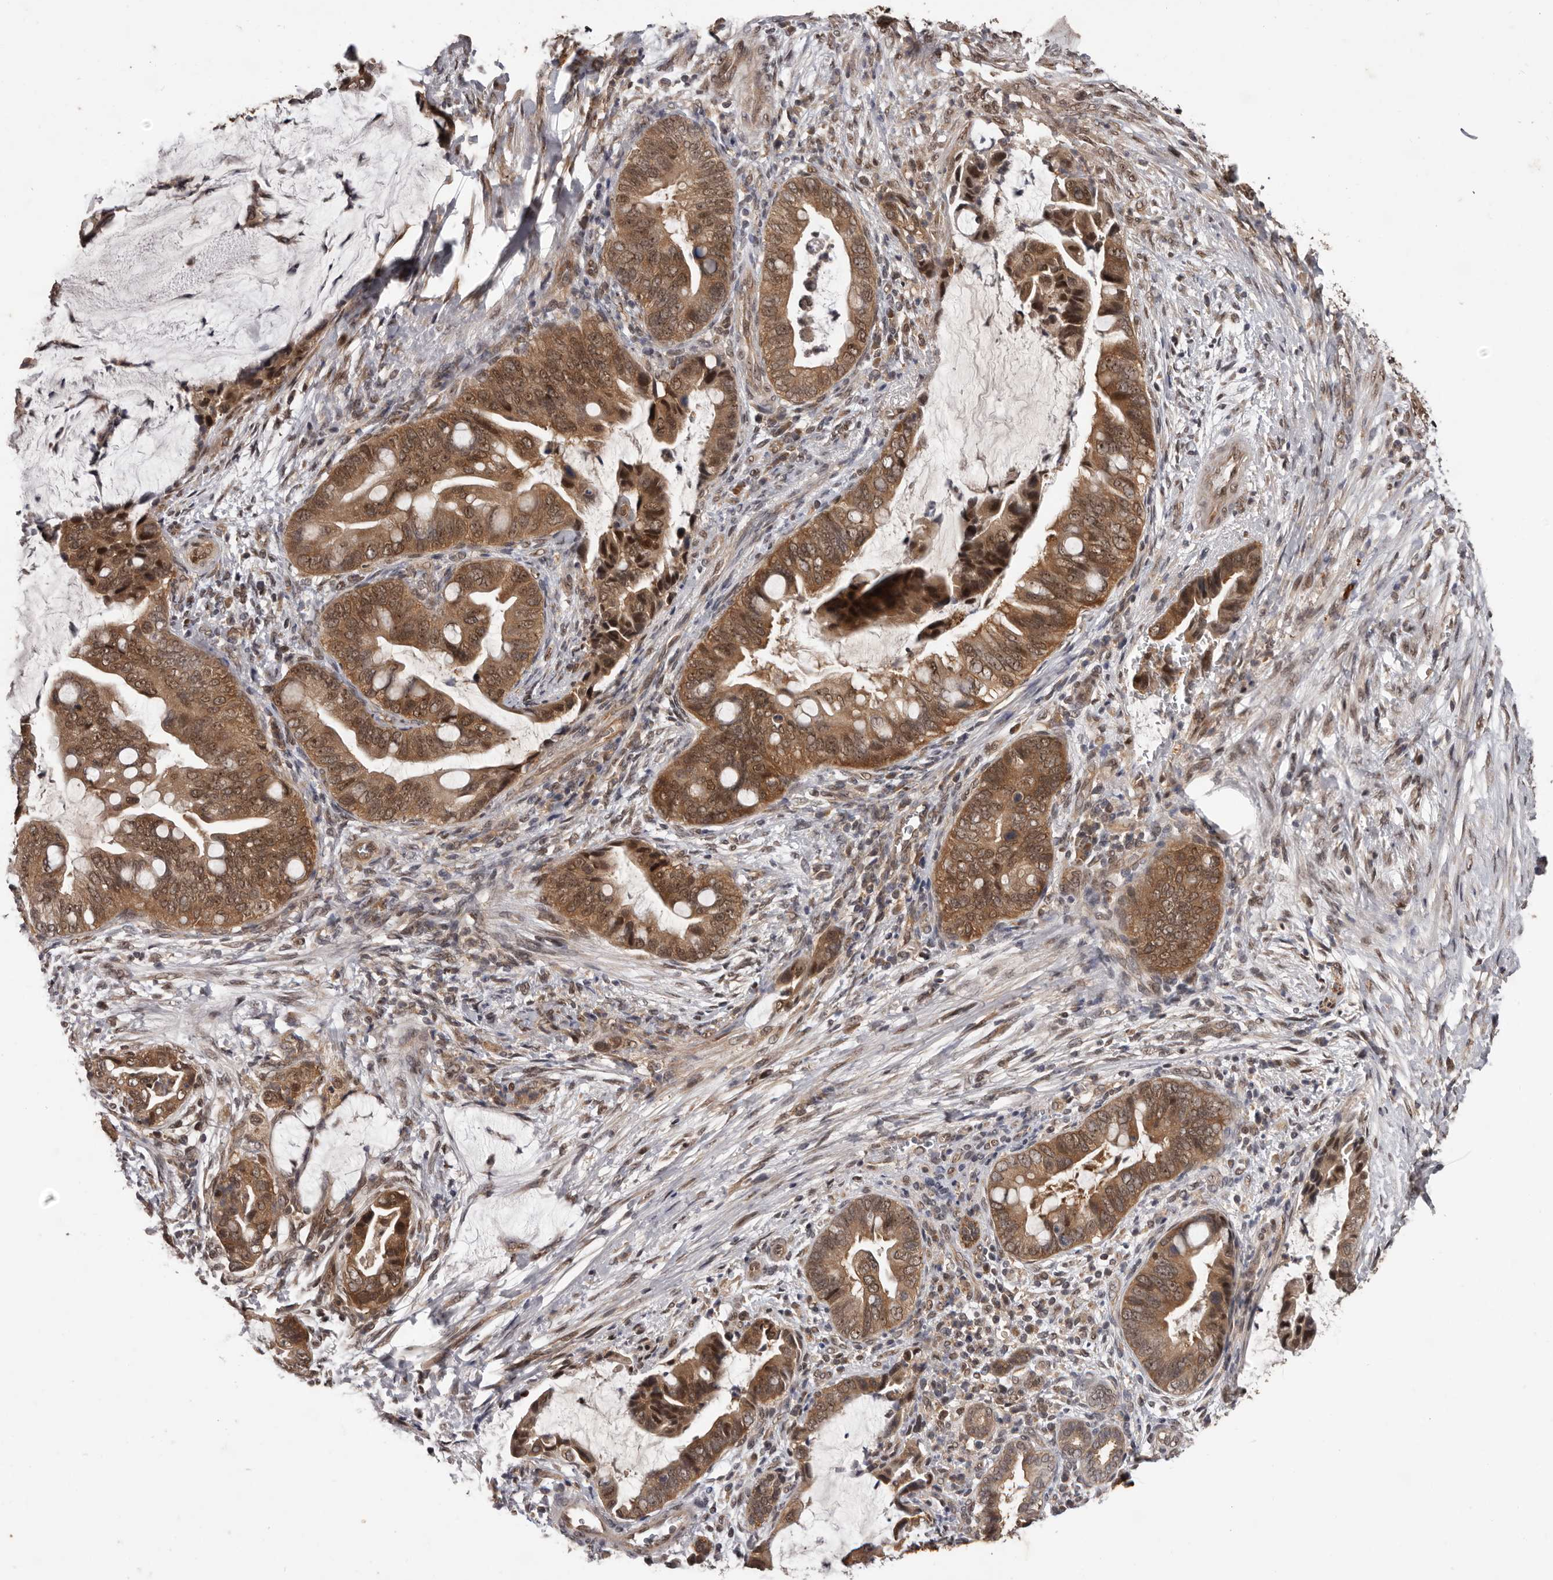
{"staining": {"intensity": "moderate", "quantity": ">75%", "location": "cytoplasmic/membranous,nuclear"}, "tissue": "pancreatic cancer", "cell_type": "Tumor cells", "image_type": "cancer", "snomed": [{"axis": "morphology", "description": "Adenocarcinoma, NOS"}, {"axis": "topography", "description": "Pancreas"}], "caption": "IHC (DAB) staining of pancreatic adenocarcinoma exhibits moderate cytoplasmic/membranous and nuclear protein expression in approximately >75% of tumor cells.", "gene": "VPS37A", "patient": {"sex": "male", "age": 75}}